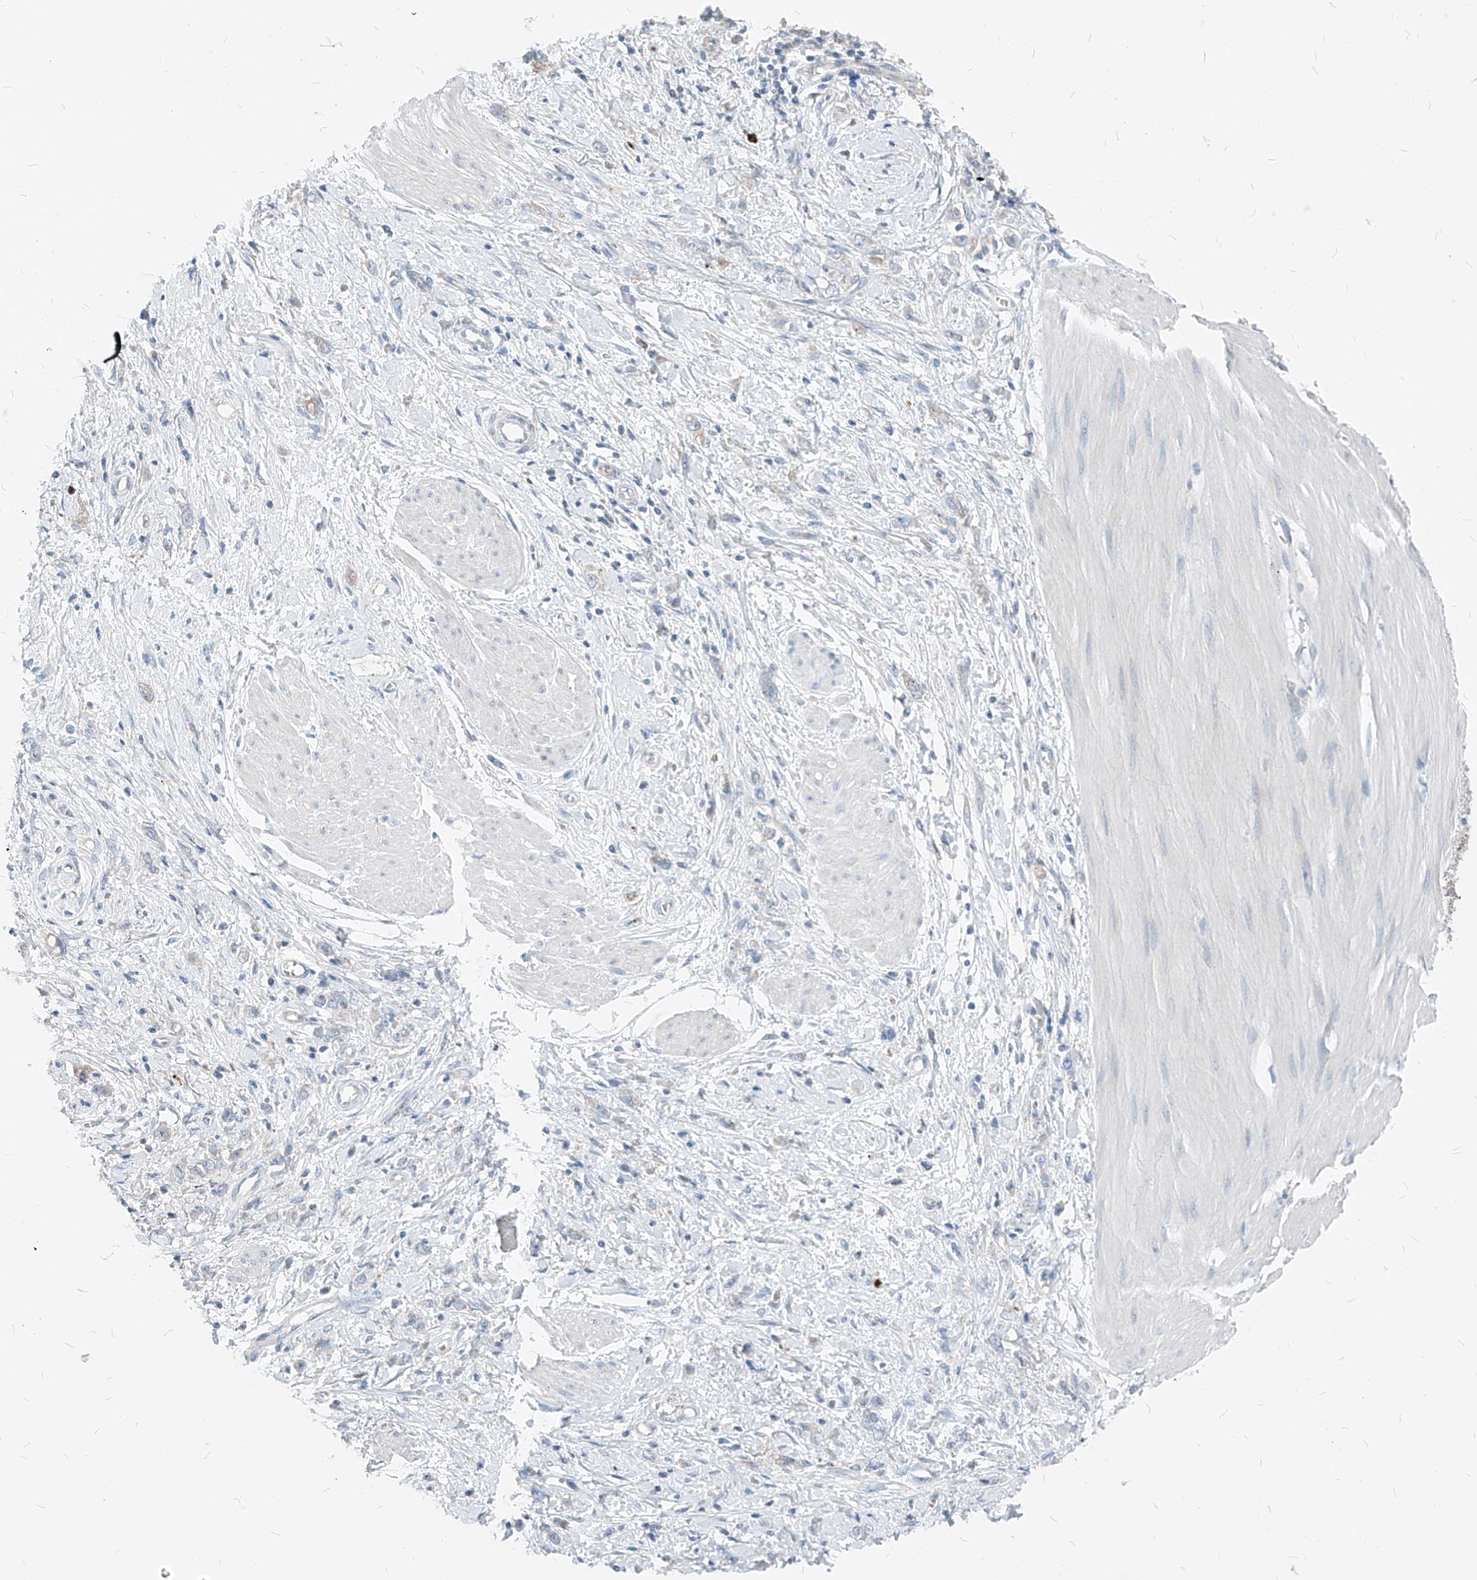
{"staining": {"intensity": "negative", "quantity": "none", "location": "none"}, "tissue": "stomach cancer", "cell_type": "Tumor cells", "image_type": "cancer", "snomed": [{"axis": "morphology", "description": "Adenocarcinoma, NOS"}, {"axis": "topography", "description": "Stomach"}], "caption": "Adenocarcinoma (stomach) was stained to show a protein in brown. There is no significant staining in tumor cells. Nuclei are stained in blue.", "gene": "CHMP2B", "patient": {"sex": "female", "age": 76}}